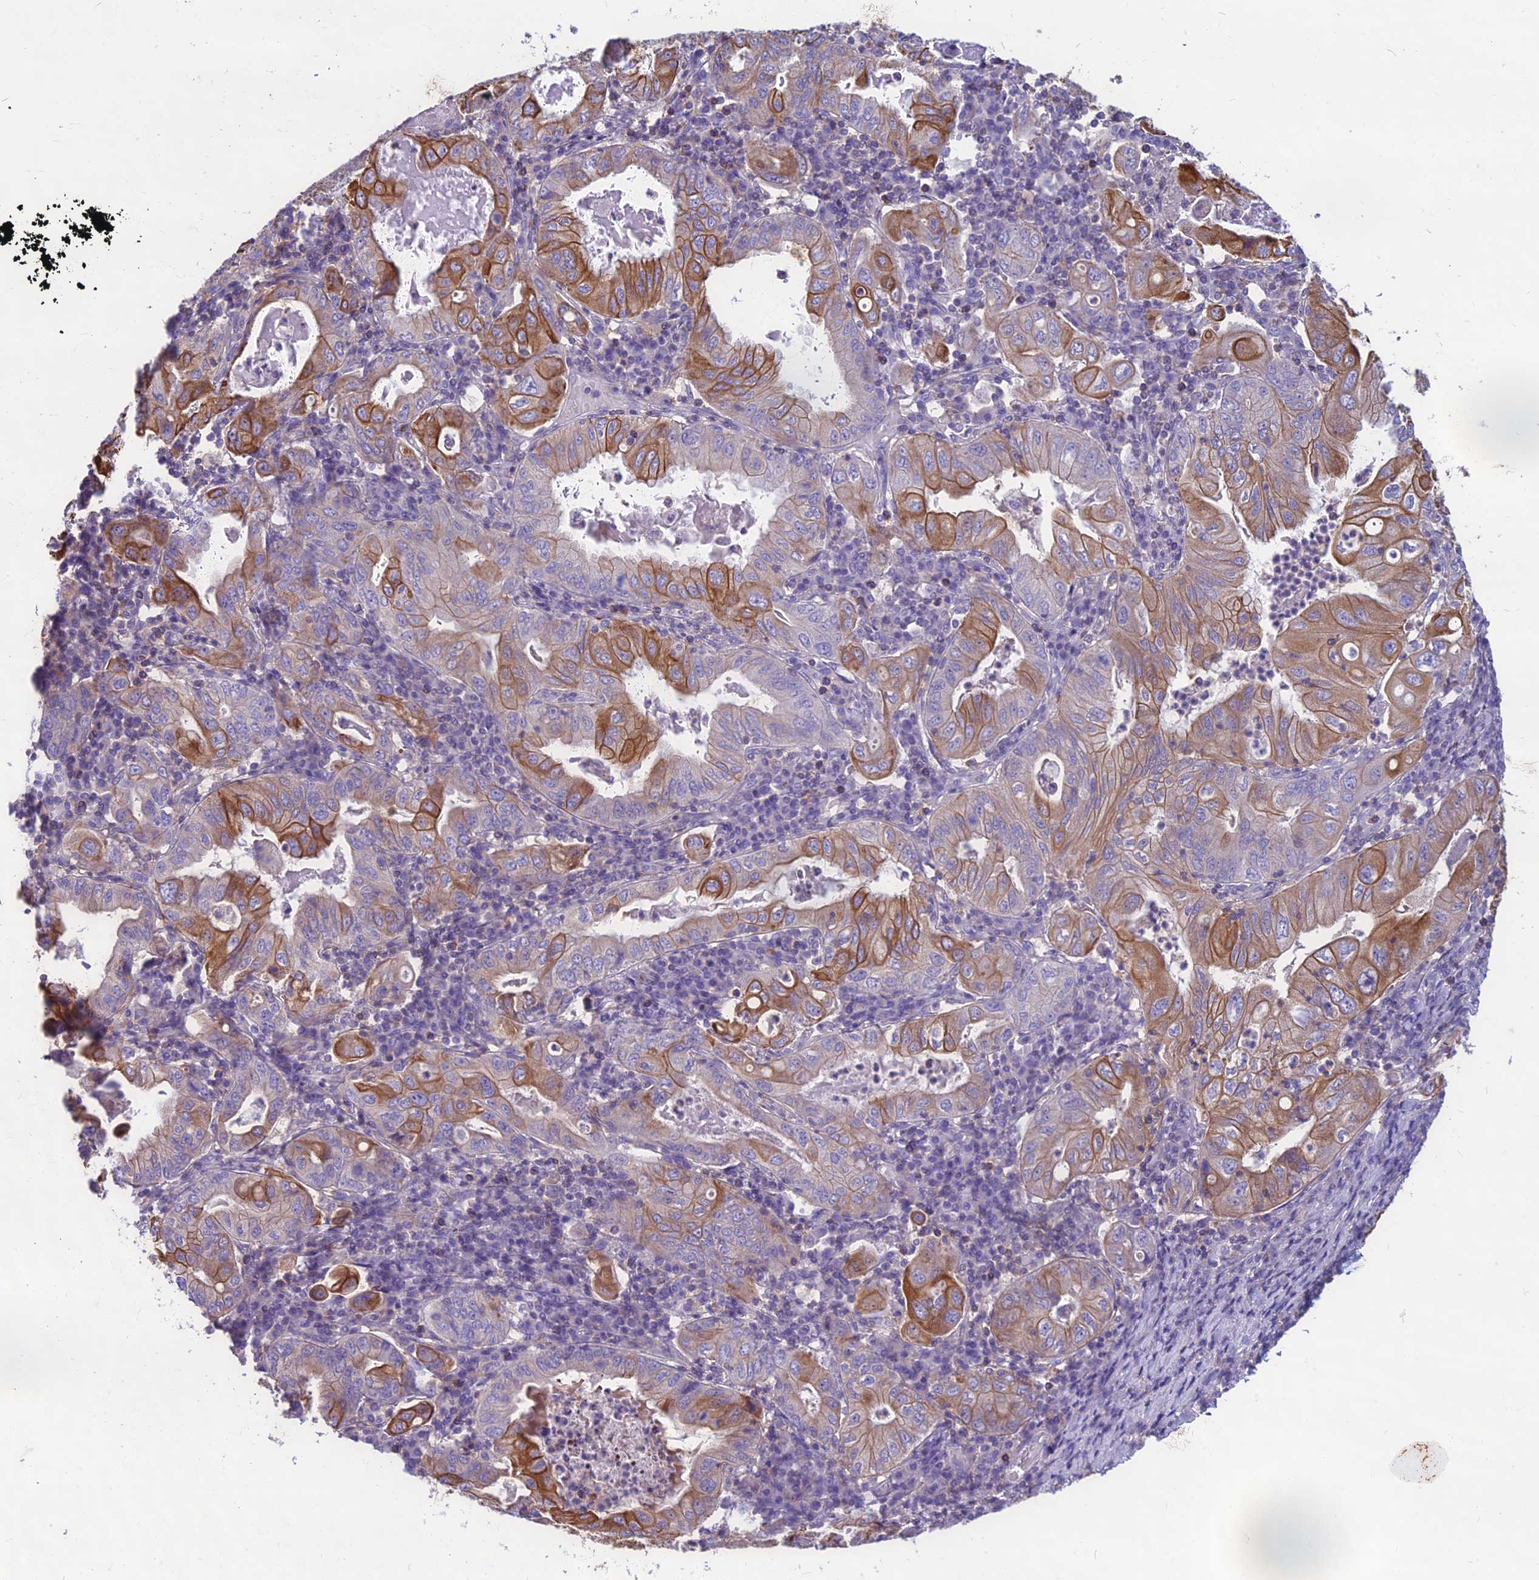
{"staining": {"intensity": "moderate", "quantity": ">75%", "location": "cytoplasmic/membranous"}, "tissue": "stomach cancer", "cell_type": "Tumor cells", "image_type": "cancer", "snomed": [{"axis": "morphology", "description": "Normal tissue, NOS"}, {"axis": "morphology", "description": "Adenocarcinoma, NOS"}, {"axis": "topography", "description": "Esophagus"}, {"axis": "topography", "description": "Stomach, upper"}, {"axis": "topography", "description": "Peripheral nerve tissue"}], "caption": "About >75% of tumor cells in stomach cancer display moderate cytoplasmic/membranous protein staining as visualized by brown immunohistochemical staining.", "gene": "CDAN1", "patient": {"sex": "male", "age": 62}}